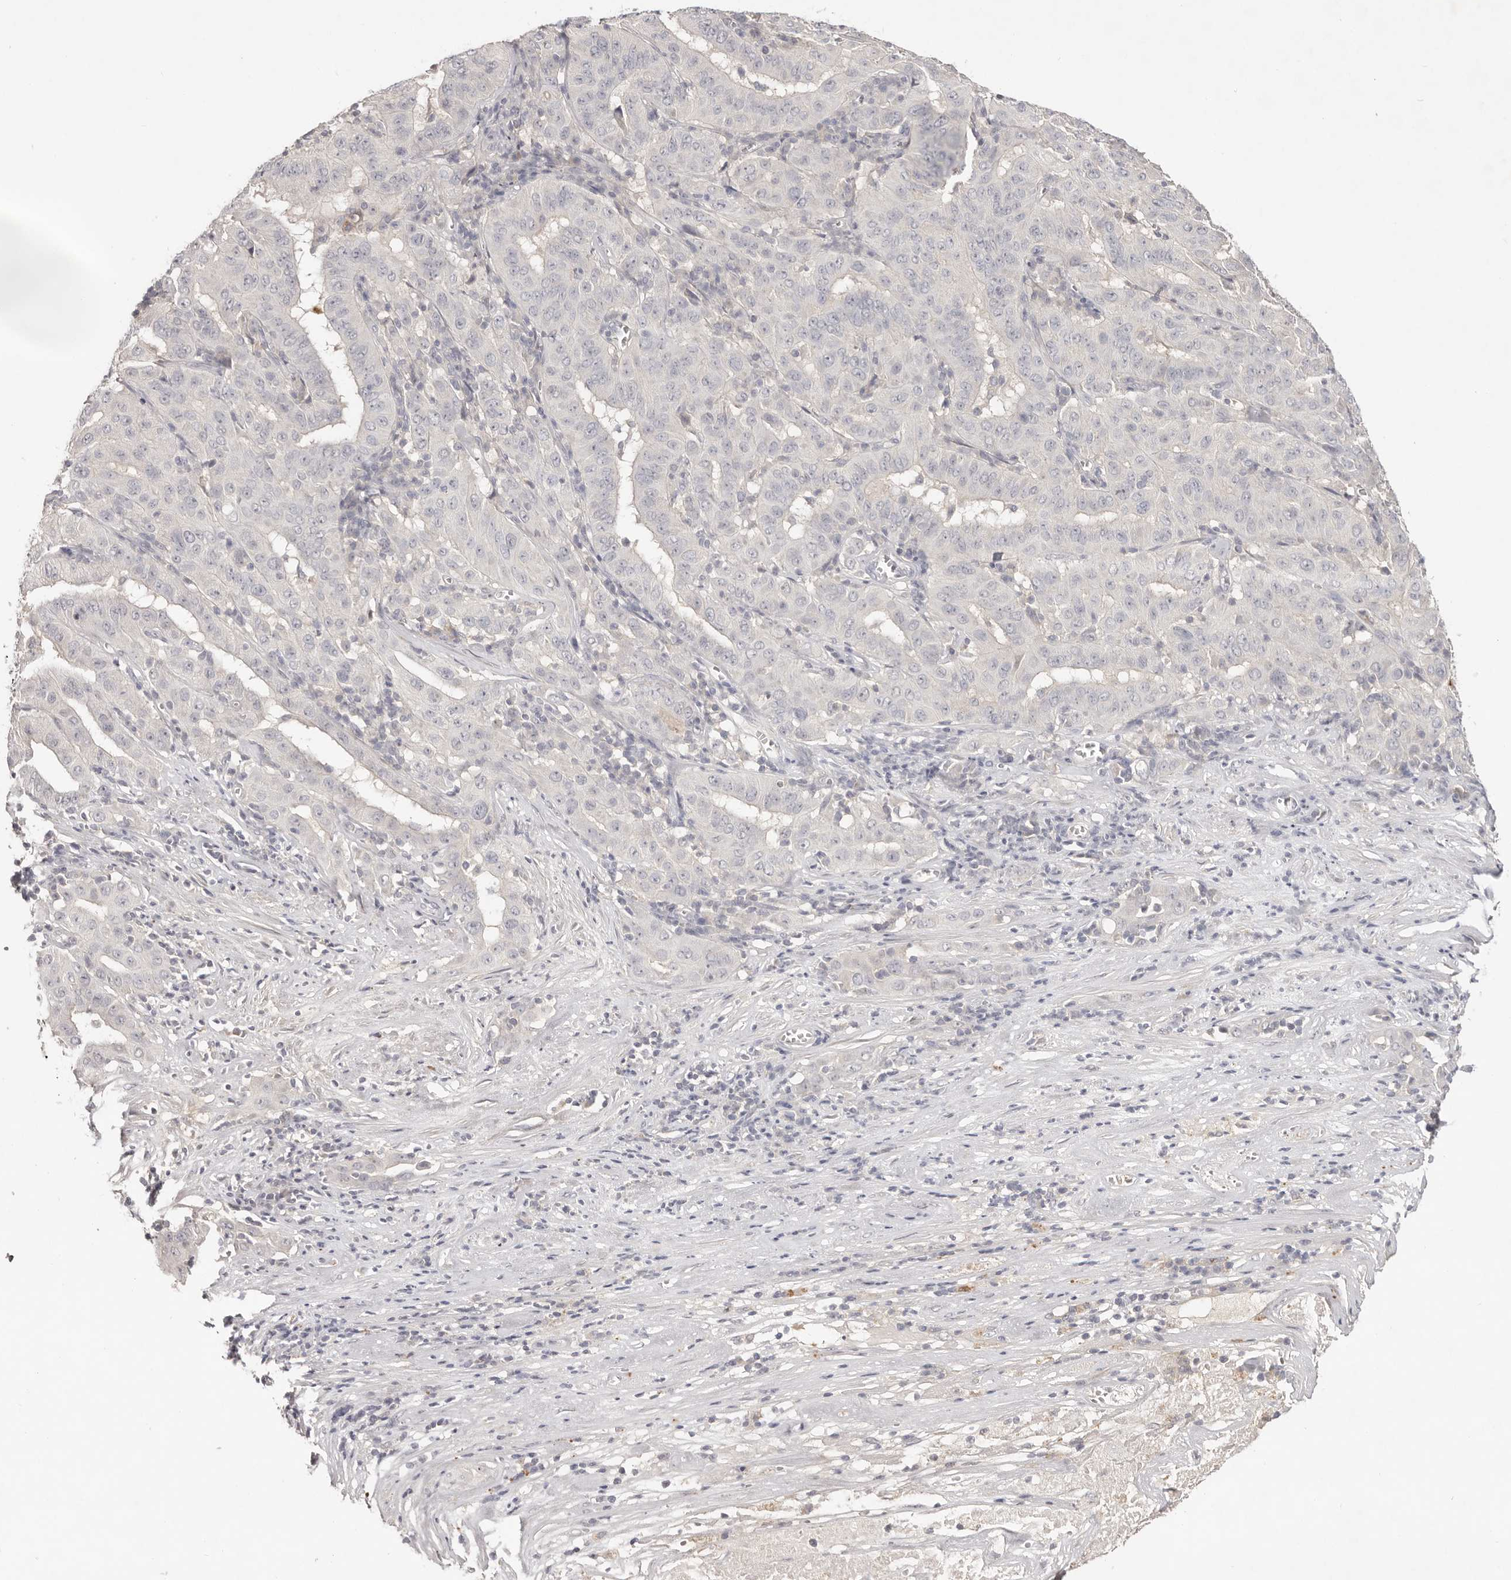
{"staining": {"intensity": "negative", "quantity": "none", "location": "none"}, "tissue": "pancreatic cancer", "cell_type": "Tumor cells", "image_type": "cancer", "snomed": [{"axis": "morphology", "description": "Adenocarcinoma, NOS"}, {"axis": "topography", "description": "Pancreas"}], "caption": "Human pancreatic adenocarcinoma stained for a protein using IHC shows no positivity in tumor cells.", "gene": "SCUBE2", "patient": {"sex": "male", "age": 63}}